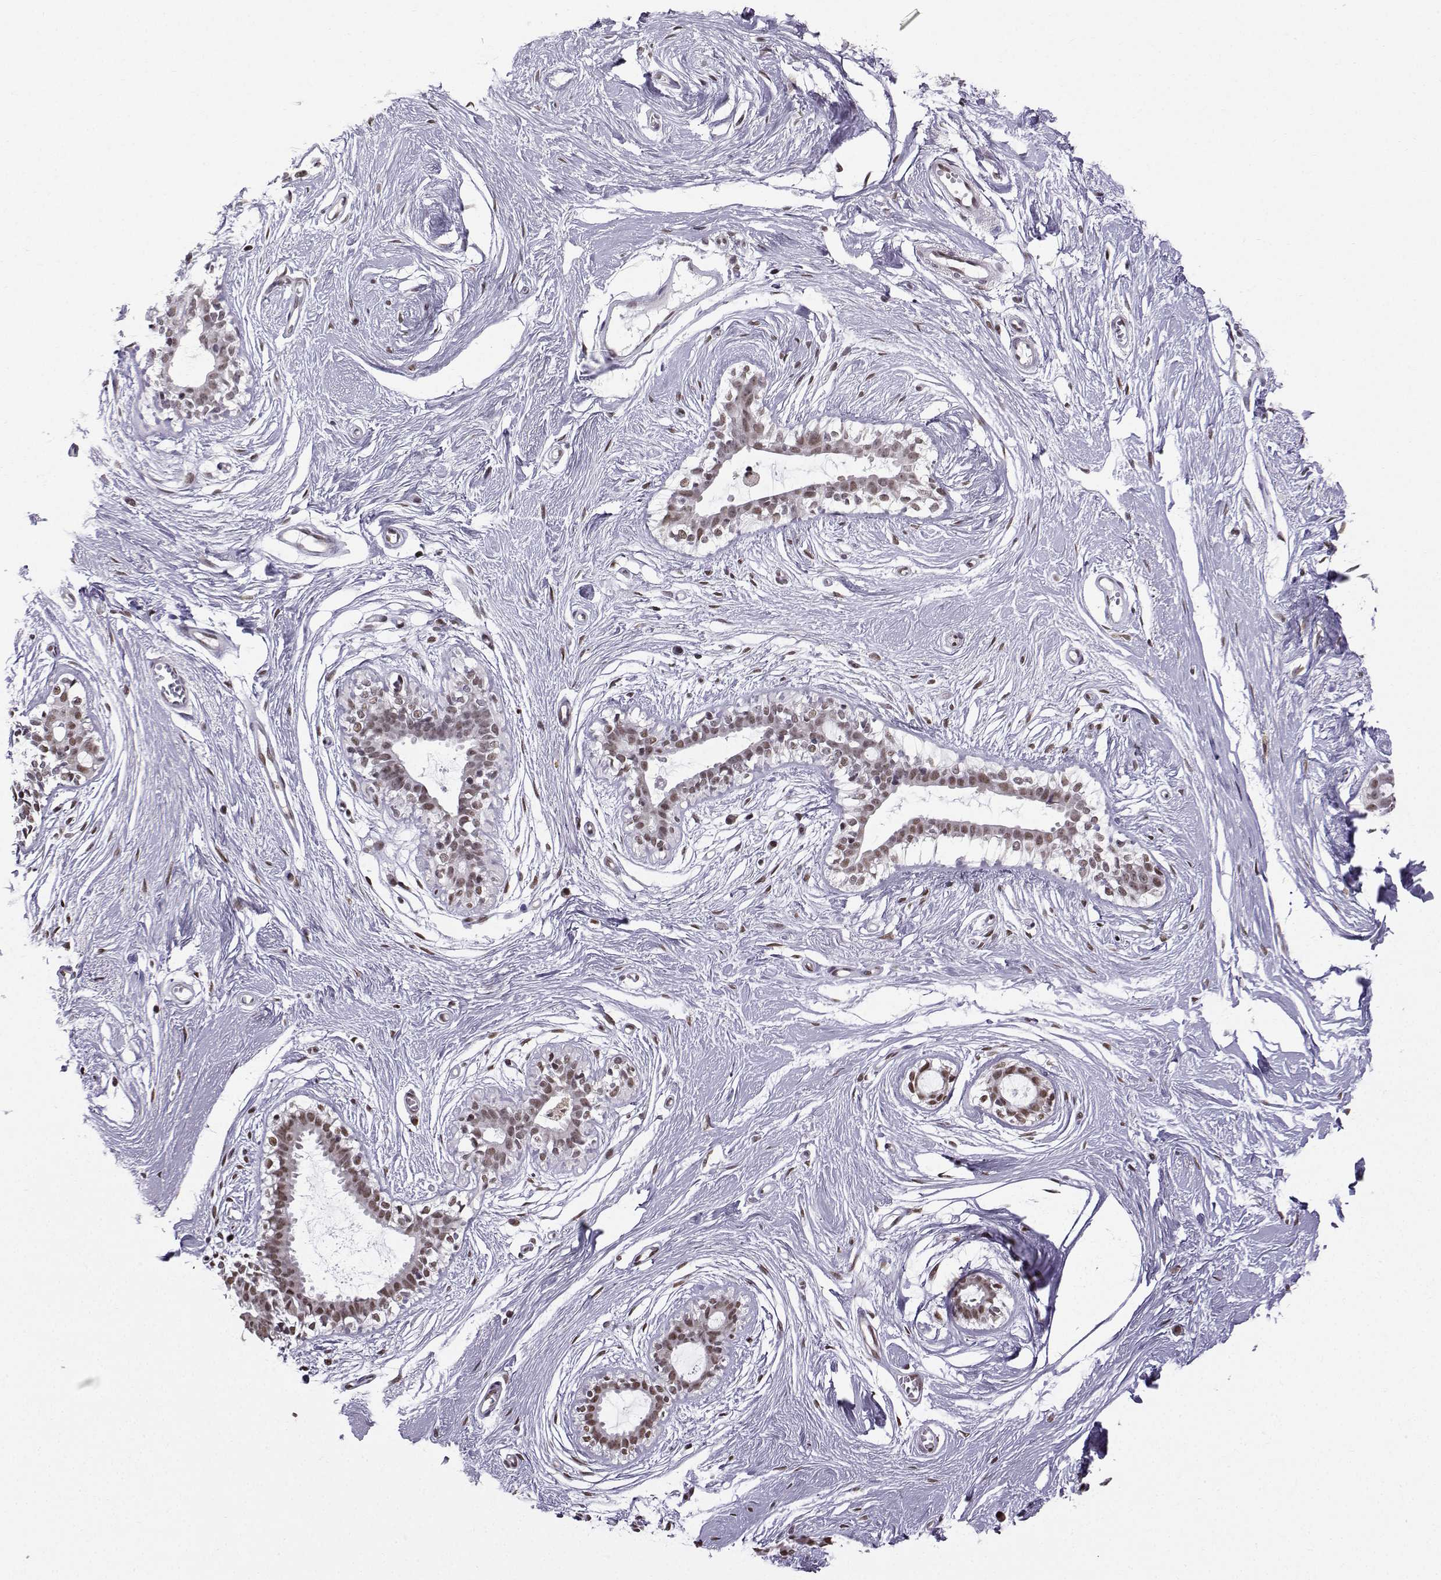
{"staining": {"intensity": "negative", "quantity": "none", "location": "none"}, "tissue": "breast", "cell_type": "Adipocytes", "image_type": "normal", "snomed": [{"axis": "morphology", "description": "Normal tissue, NOS"}, {"axis": "topography", "description": "Breast"}], "caption": "A high-resolution histopathology image shows immunohistochemistry staining of unremarkable breast, which reveals no significant expression in adipocytes.", "gene": "EZH1", "patient": {"sex": "female", "age": 49}}